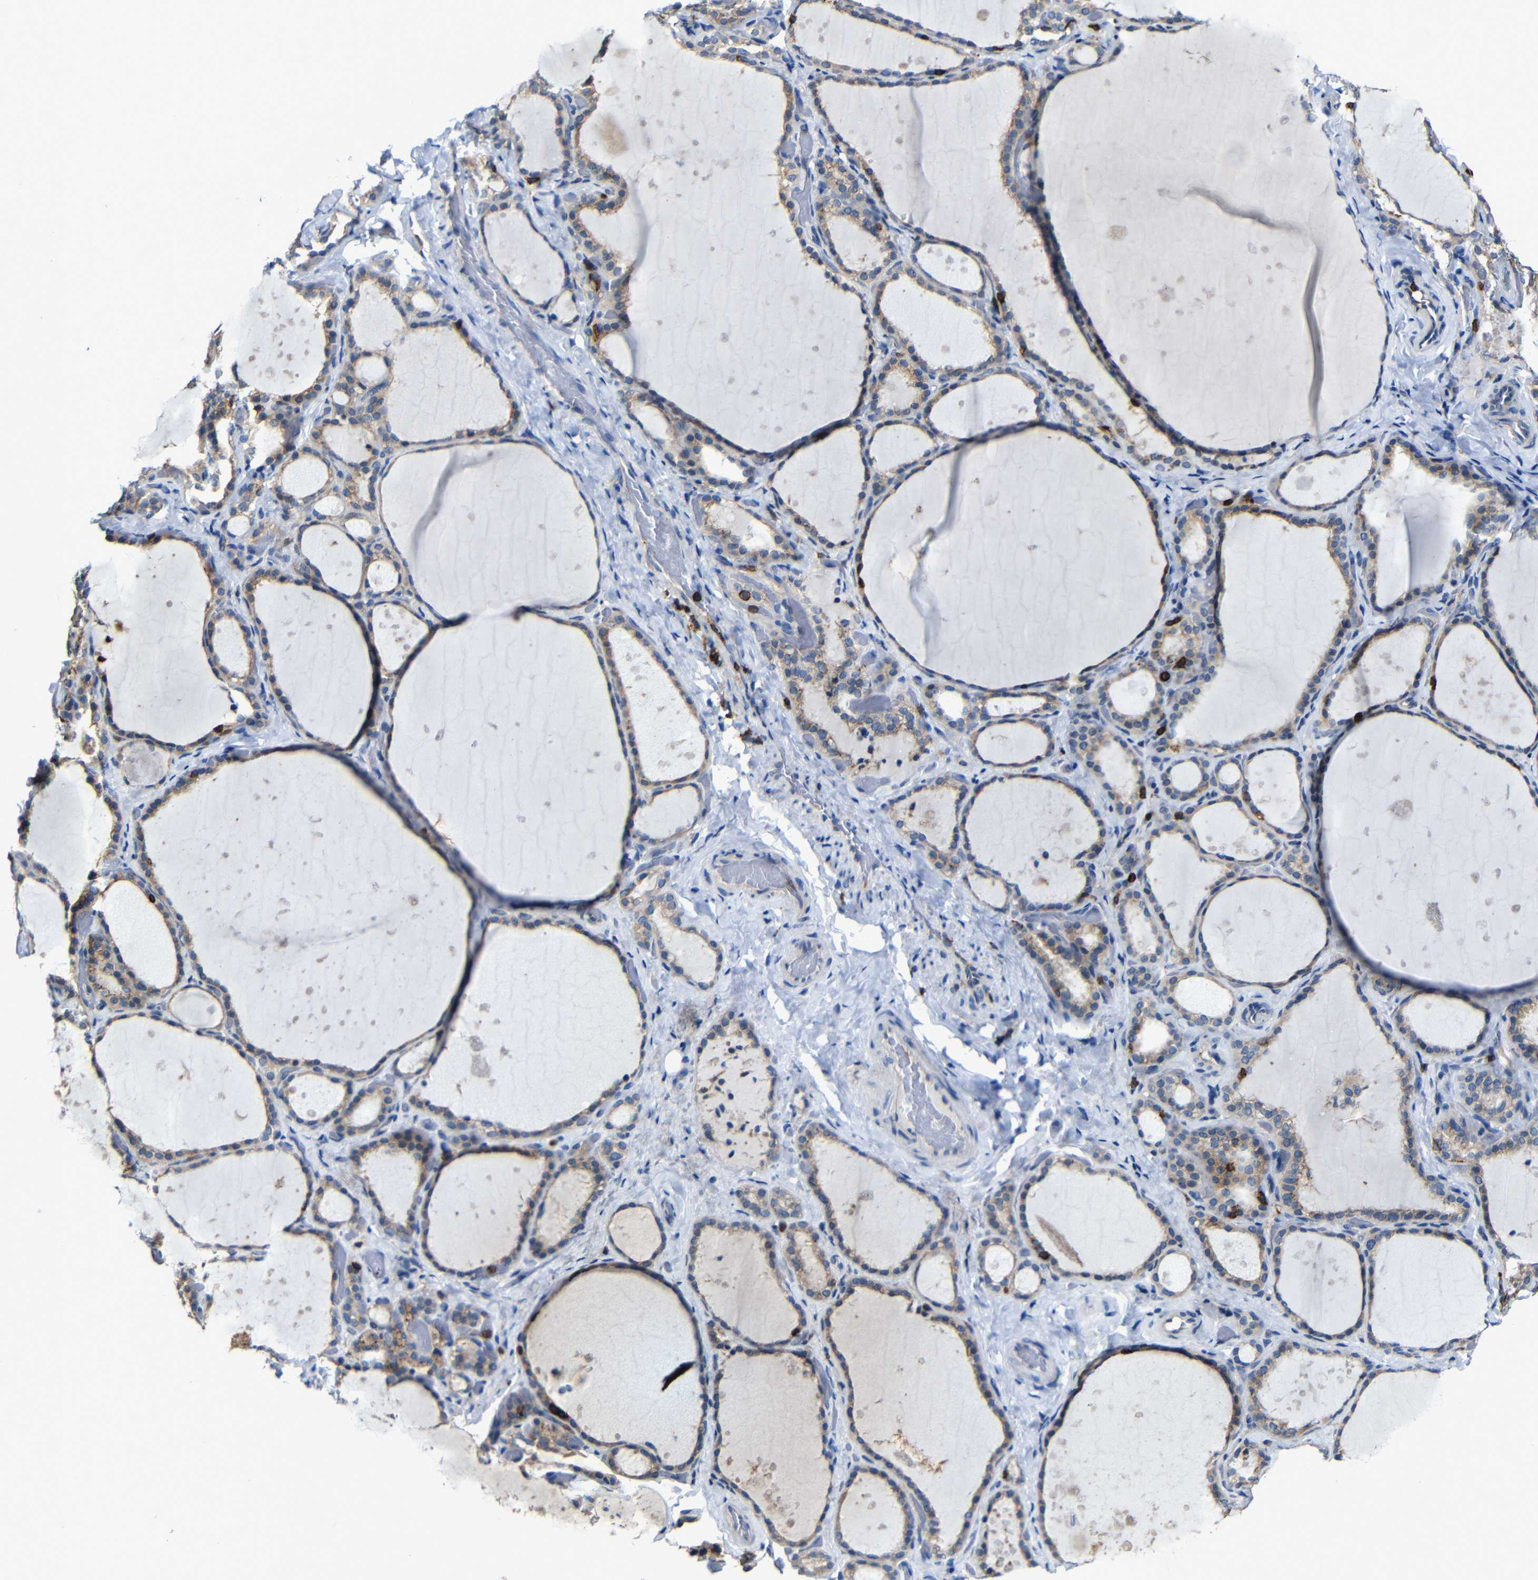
{"staining": {"intensity": "weak", "quantity": ">75%", "location": "cytoplasmic/membranous"}, "tissue": "thyroid gland", "cell_type": "Glandular cells", "image_type": "normal", "snomed": [{"axis": "morphology", "description": "Normal tissue, NOS"}, {"axis": "topography", "description": "Thyroid gland"}], "caption": "Protein staining exhibits weak cytoplasmic/membranous staining in approximately >75% of glandular cells in unremarkable thyroid gland. The protein of interest is shown in brown color, while the nuclei are stained blue.", "gene": "P2RY12", "patient": {"sex": "female", "age": 44}}